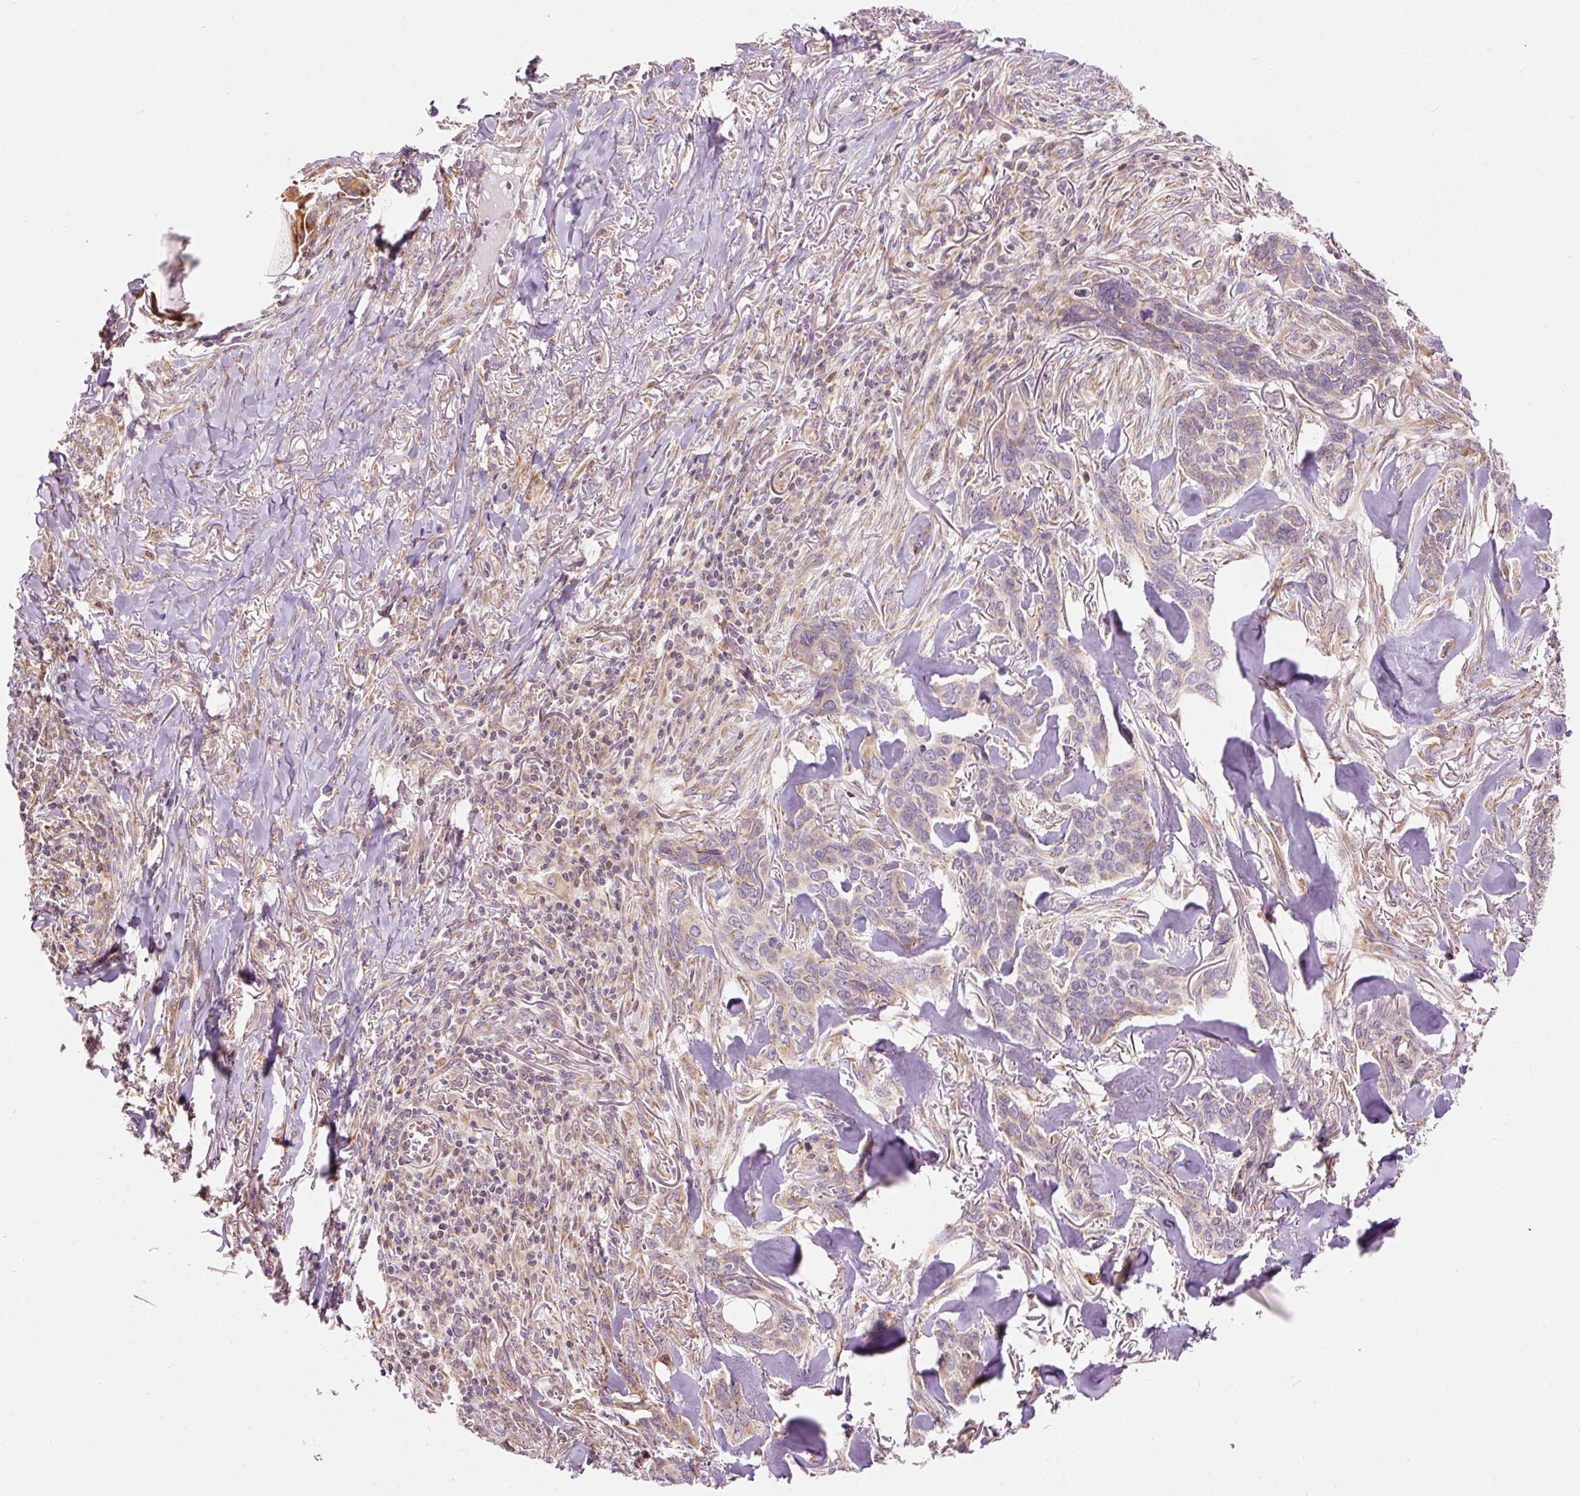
{"staining": {"intensity": "weak", "quantity": "<25%", "location": "cytoplasmic/membranous"}, "tissue": "skin cancer", "cell_type": "Tumor cells", "image_type": "cancer", "snomed": [{"axis": "morphology", "description": "Basal cell carcinoma"}, {"axis": "topography", "description": "Skin"}], "caption": "This is a photomicrograph of immunohistochemistry staining of basal cell carcinoma (skin), which shows no expression in tumor cells.", "gene": "SNAPC5", "patient": {"sex": "male", "age": 86}}